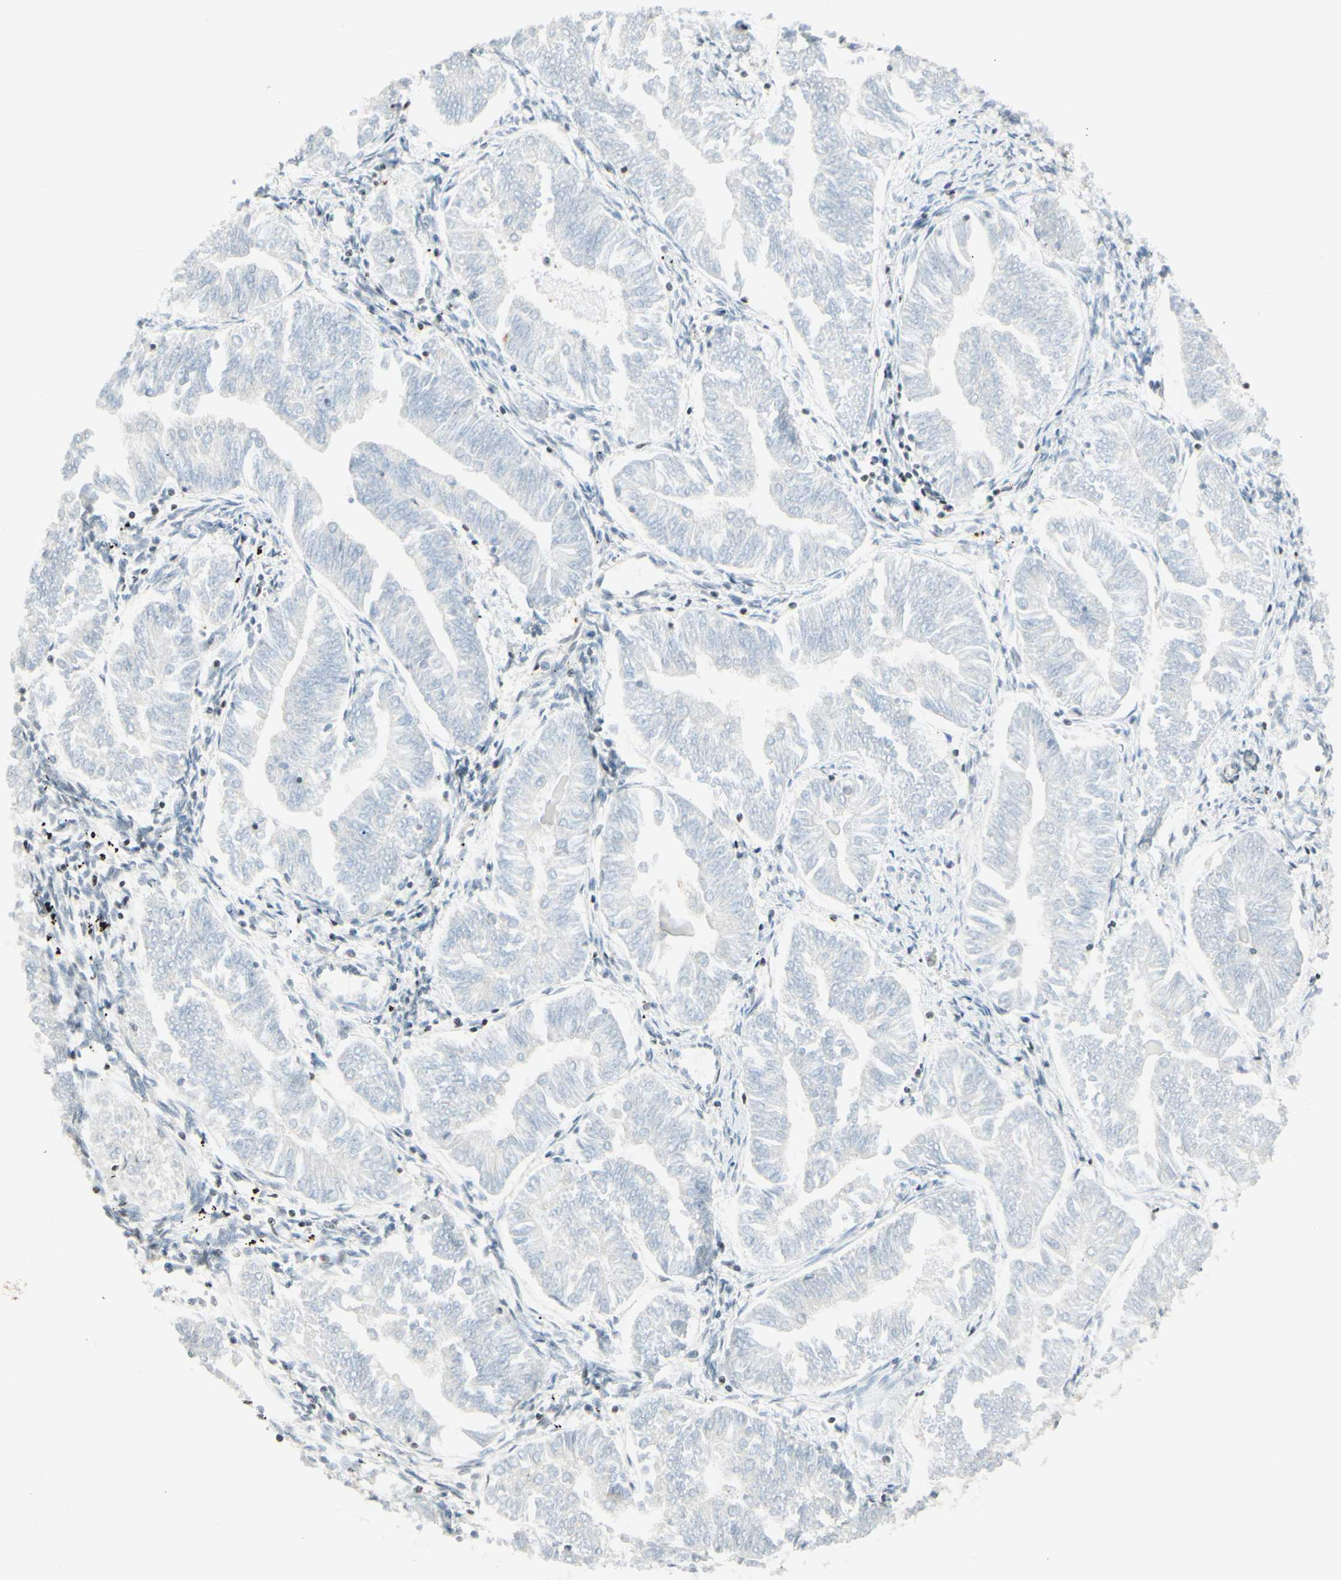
{"staining": {"intensity": "negative", "quantity": "none", "location": "none"}, "tissue": "endometrial cancer", "cell_type": "Tumor cells", "image_type": "cancer", "snomed": [{"axis": "morphology", "description": "Adenocarcinoma, NOS"}, {"axis": "topography", "description": "Endometrium"}], "caption": "Immunohistochemical staining of human adenocarcinoma (endometrial) exhibits no significant positivity in tumor cells.", "gene": "MAP1B", "patient": {"sex": "female", "age": 53}}